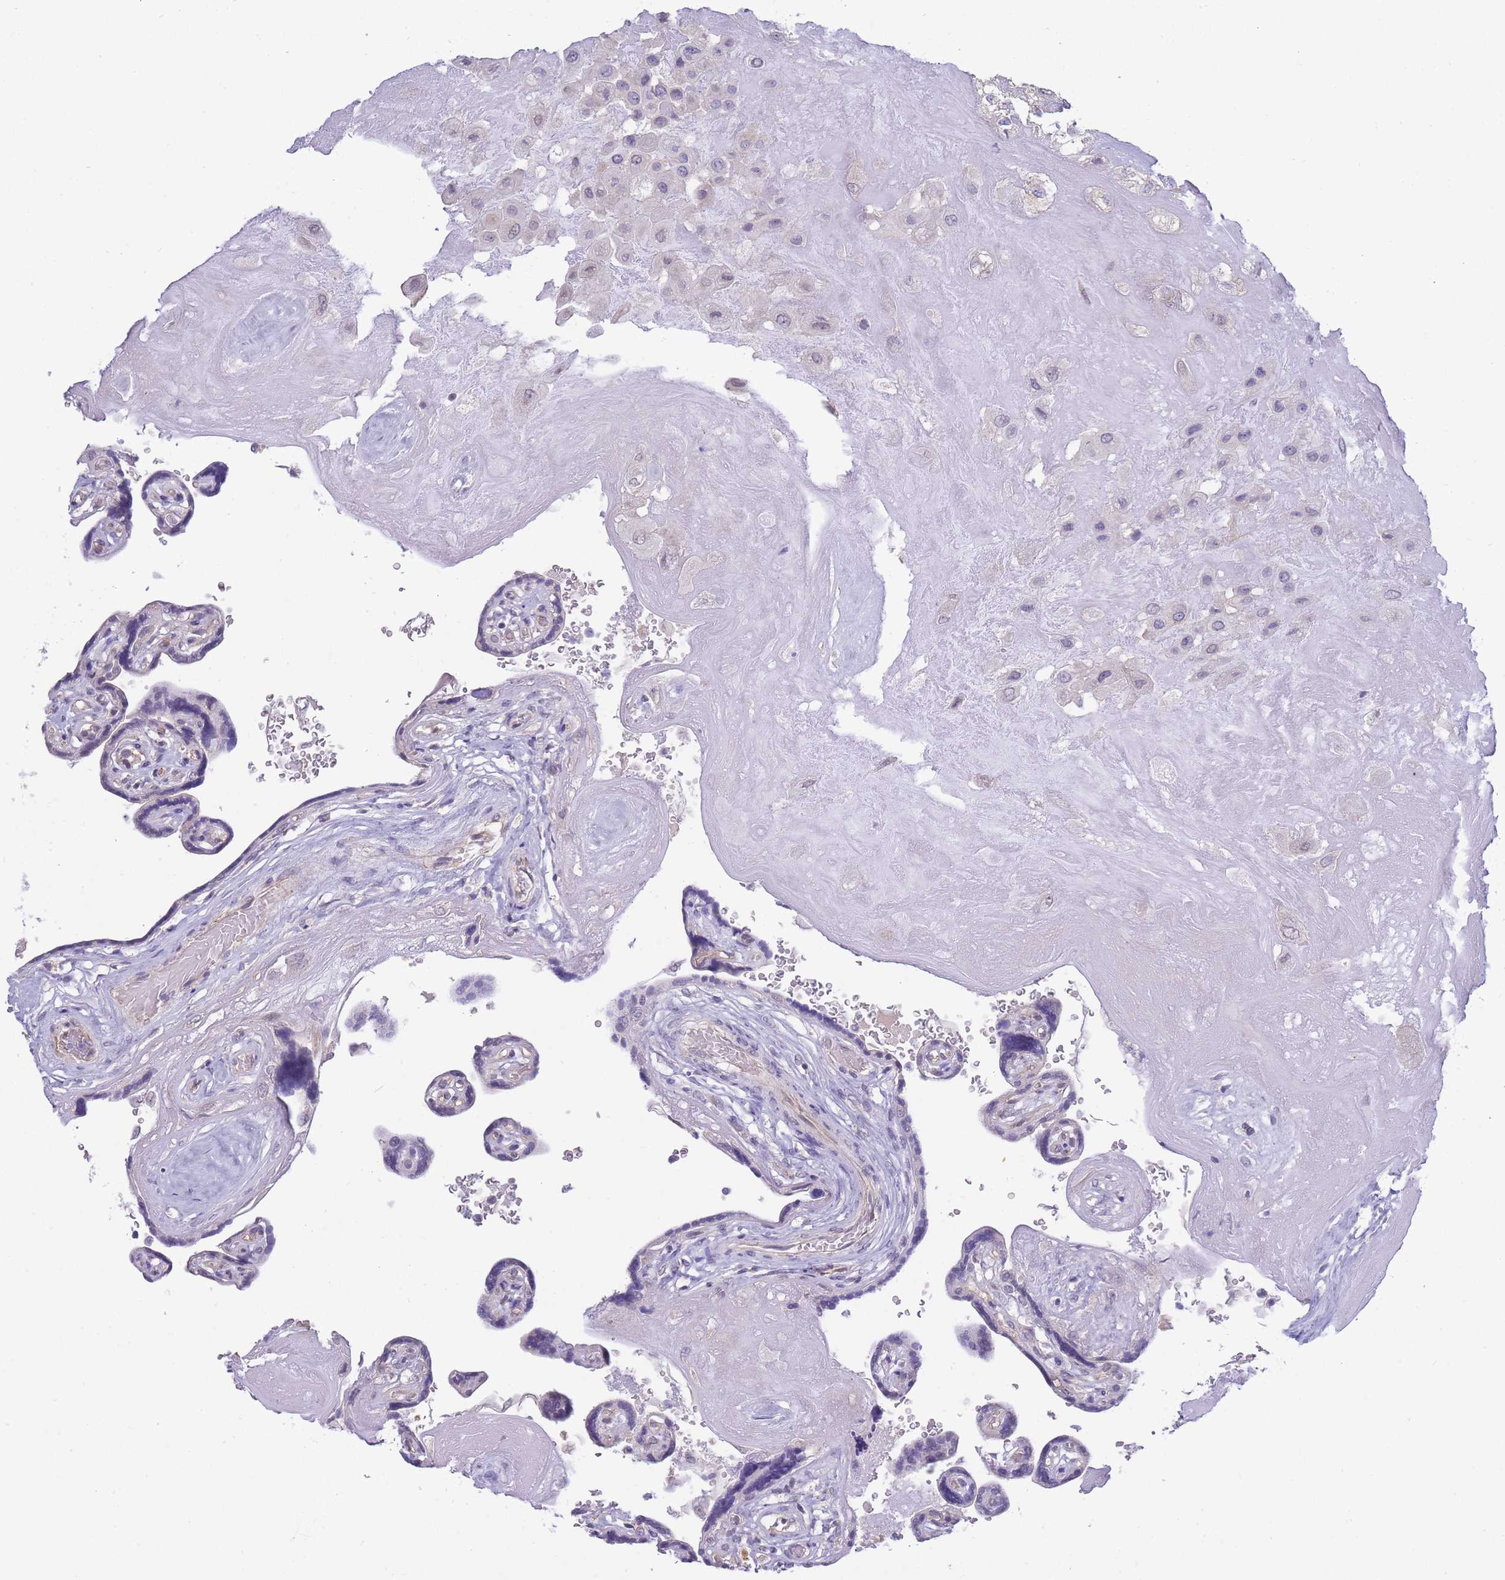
{"staining": {"intensity": "negative", "quantity": "none", "location": "none"}, "tissue": "placenta", "cell_type": "Decidual cells", "image_type": "normal", "snomed": [{"axis": "morphology", "description": "Normal tissue, NOS"}, {"axis": "topography", "description": "Placenta"}], "caption": "Decidual cells show no significant staining in normal placenta. The staining was performed using DAB to visualize the protein expression in brown, while the nuclei were stained in blue with hematoxylin (Magnification: 20x).", "gene": "C19orf25", "patient": {"sex": "female", "age": 32}}